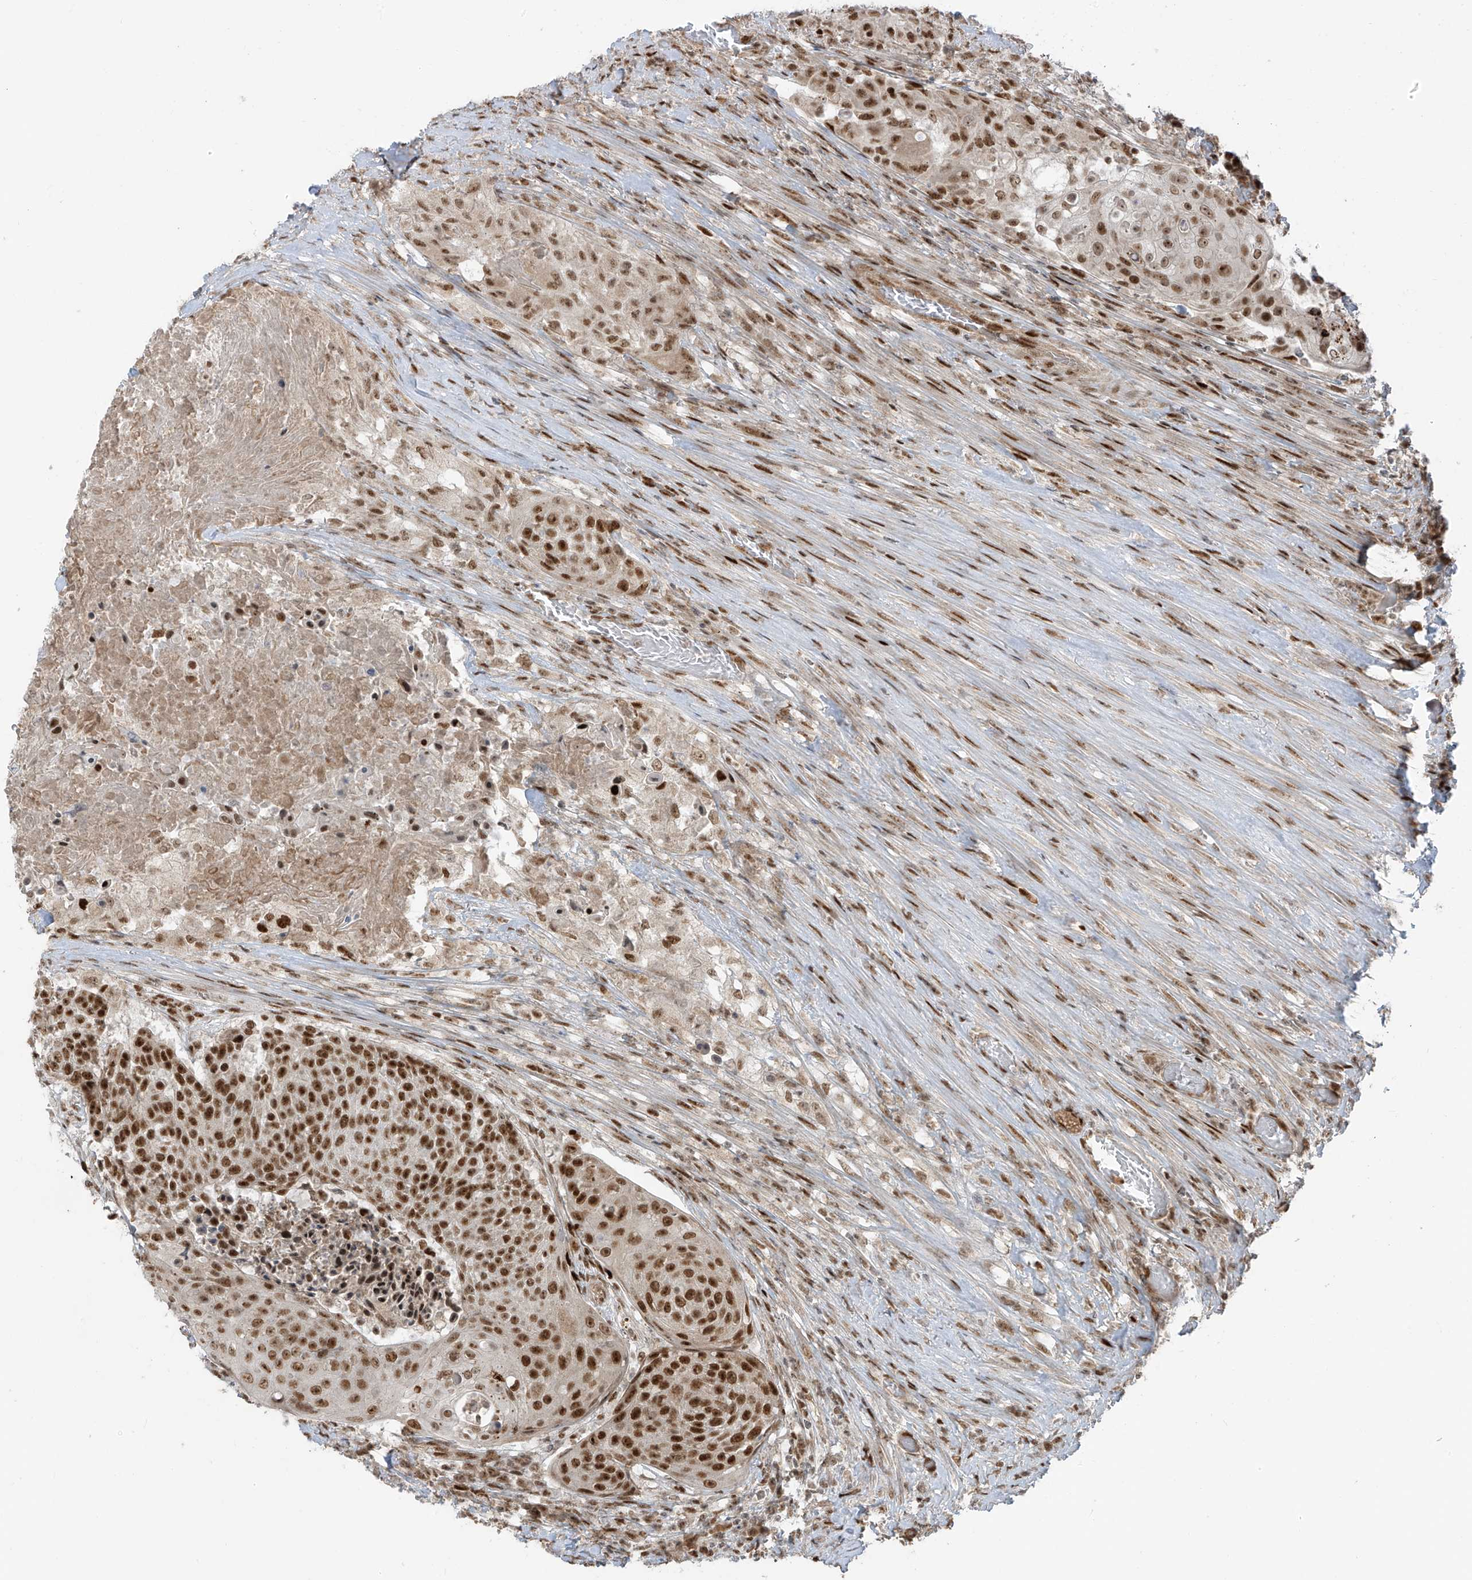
{"staining": {"intensity": "strong", "quantity": ">75%", "location": "nuclear"}, "tissue": "urothelial cancer", "cell_type": "Tumor cells", "image_type": "cancer", "snomed": [{"axis": "morphology", "description": "Urothelial carcinoma, High grade"}, {"axis": "topography", "description": "Urinary bladder"}], "caption": "Urothelial cancer stained with IHC displays strong nuclear staining in approximately >75% of tumor cells. (DAB (3,3'-diaminobenzidine) IHC with brightfield microscopy, high magnification).", "gene": "ARHGEF3", "patient": {"sex": "female", "age": 63}}